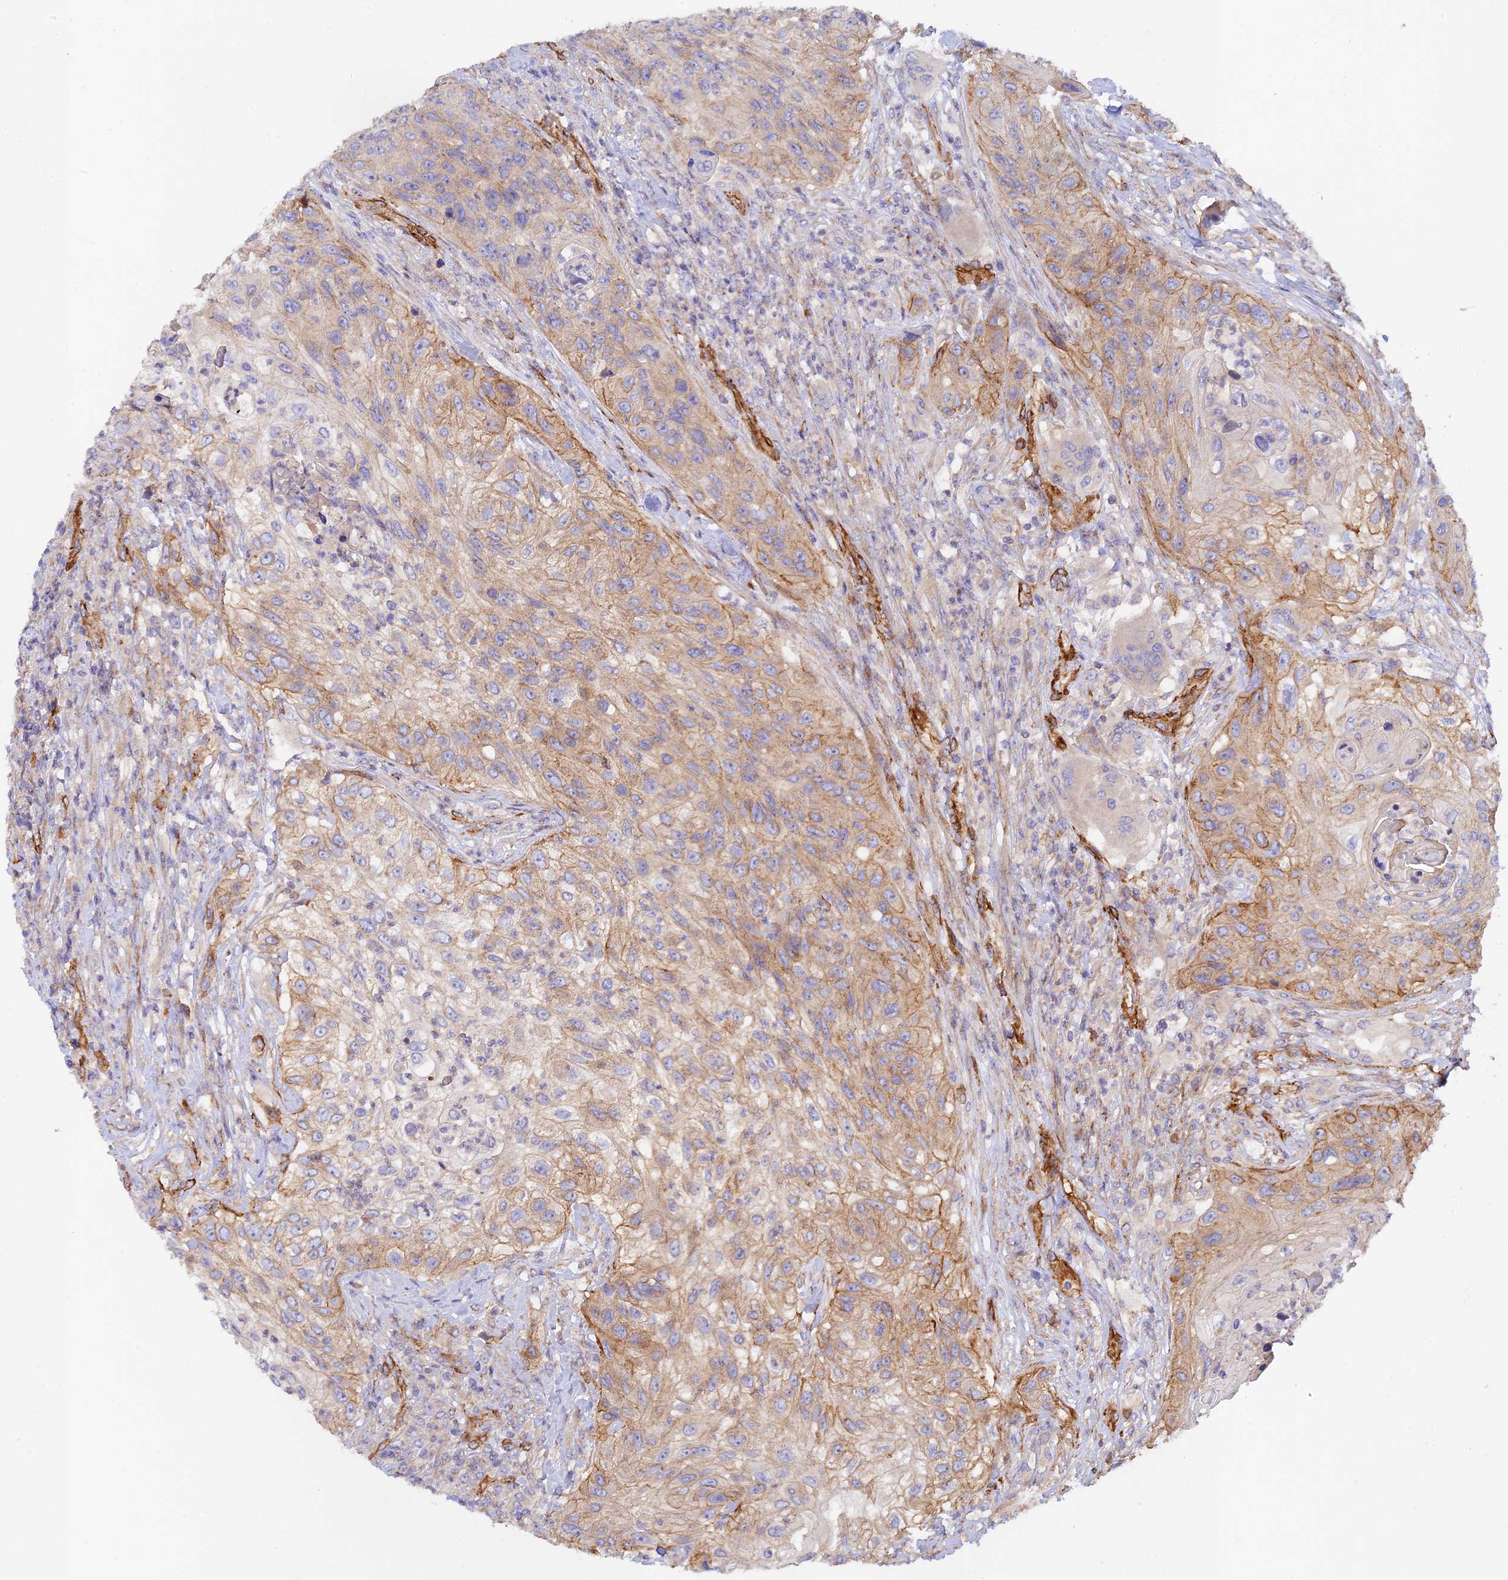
{"staining": {"intensity": "moderate", "quantity": "25%-75%", "location": "cytoplasmic/membranous"}, "tissue": "urothelial cancer", "cell_type": "Tumor cells", "image_type": "cancer", "snomed": [{"axis": "morphology", "description": "Urothelial carcinoma, High grade"}, {"axis": "topography", "description": "Urinary bladder"}], "caption": "Tumor cells reveal medium levels of moderate cytoplasmic/membranous staining in about 25%-75% of cells in high-grade urothelial carcinoma. The protein is stained brown, and the nuclei are stained in blue (DAB IHC with brightfield microscopy, high magnification).", "gene": "MYO9A", "patient": {"sex": "female", "age": 60}}